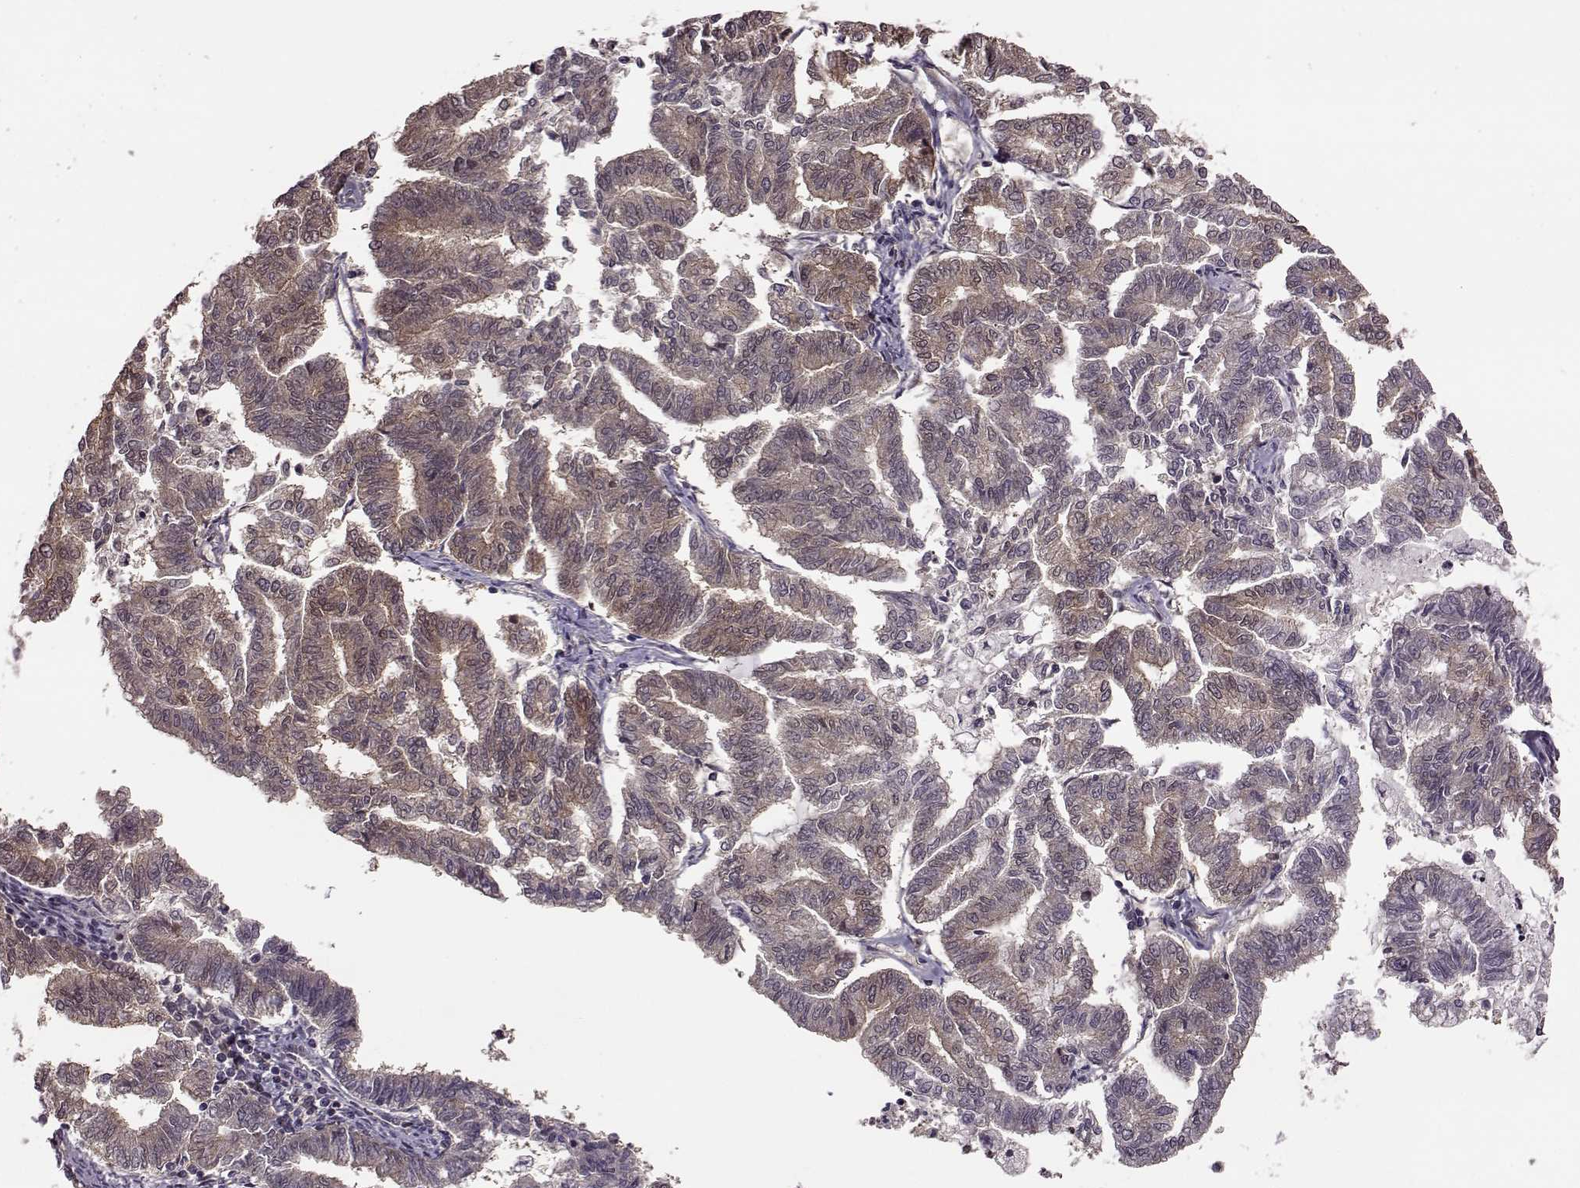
{"staining": {"intensity": "weak", "quantity": ">75%", "location": "cytoplasmic/membranous"}, "tissue": "endometrial cancer", "cell_type": "Tumor cells", "image_type": "cancer", "snomed": [{"axis": "morphology", "description": "Adenocarcinoma, NOS"}, {"axis": "topography", "description": "Endometrium"}], "caption": "The immunohistochemical stain shows weak cytoplasmic/membranous positivity in tumor cells of endometrial cancer (adenocarcinoma) tissue.", "gene": "FTO", "patient": {"sex": "female", "age": 79}}